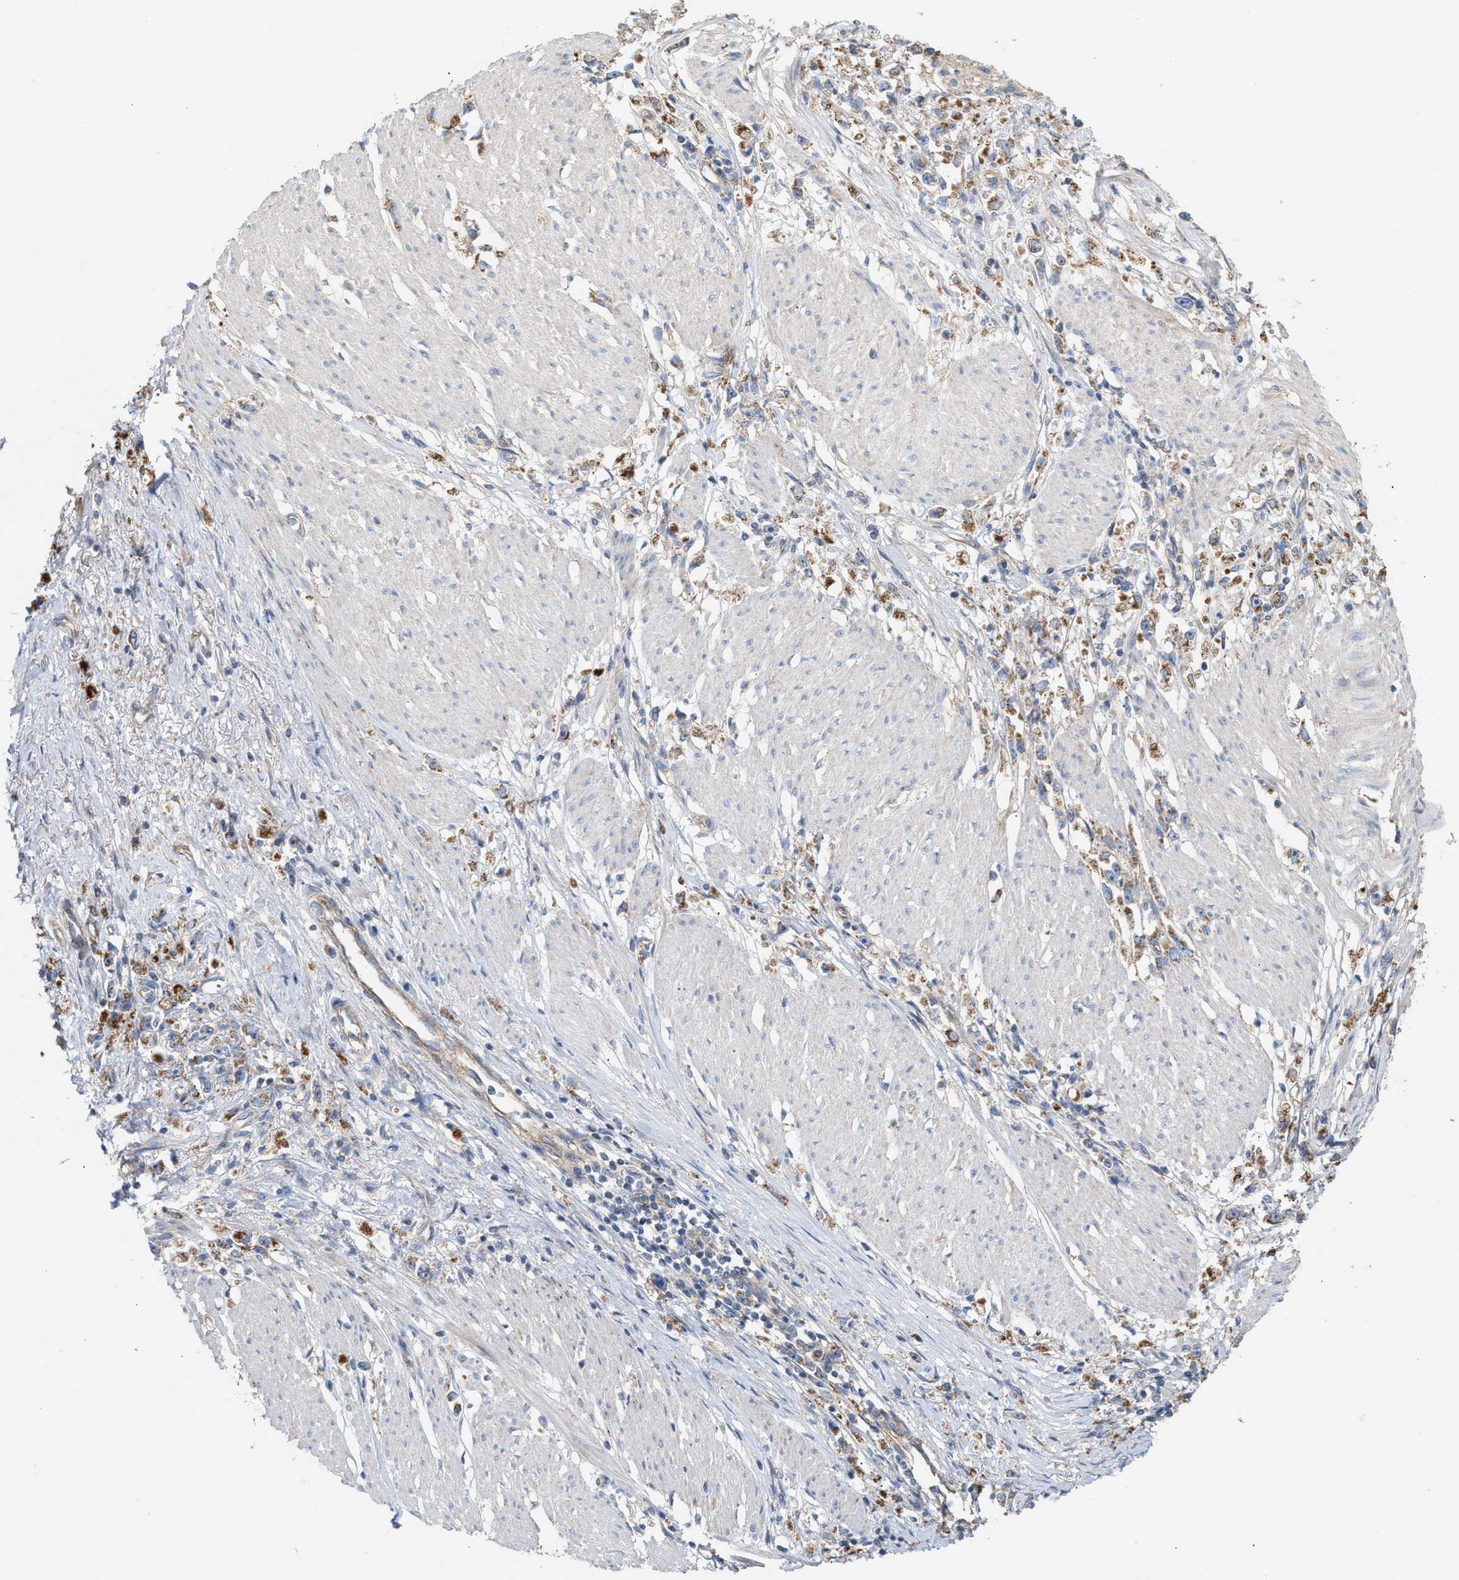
{"staining": {"intensity": "moderate", "quantity": ">75%", "location": "cytoplasmic/membranous"}, "tissue": "stomach cancer", "cell_type": "Tumor cells", "image_type": "cancer", "snomed": [{"axis": "morphology", "description": "Adenocarcinoma, NOS"}, {"axis": "topography", "description": "Stomach"}], "caption": "There is medium levels of moderate cytoplasmic/membranous positivity in tumor cells of adenocarcinoma (stomach), as demonstrated by immunohistochemical staining (brown color).", "gene": "OXSM", "patient": {"sex": "female", "age": 59}}